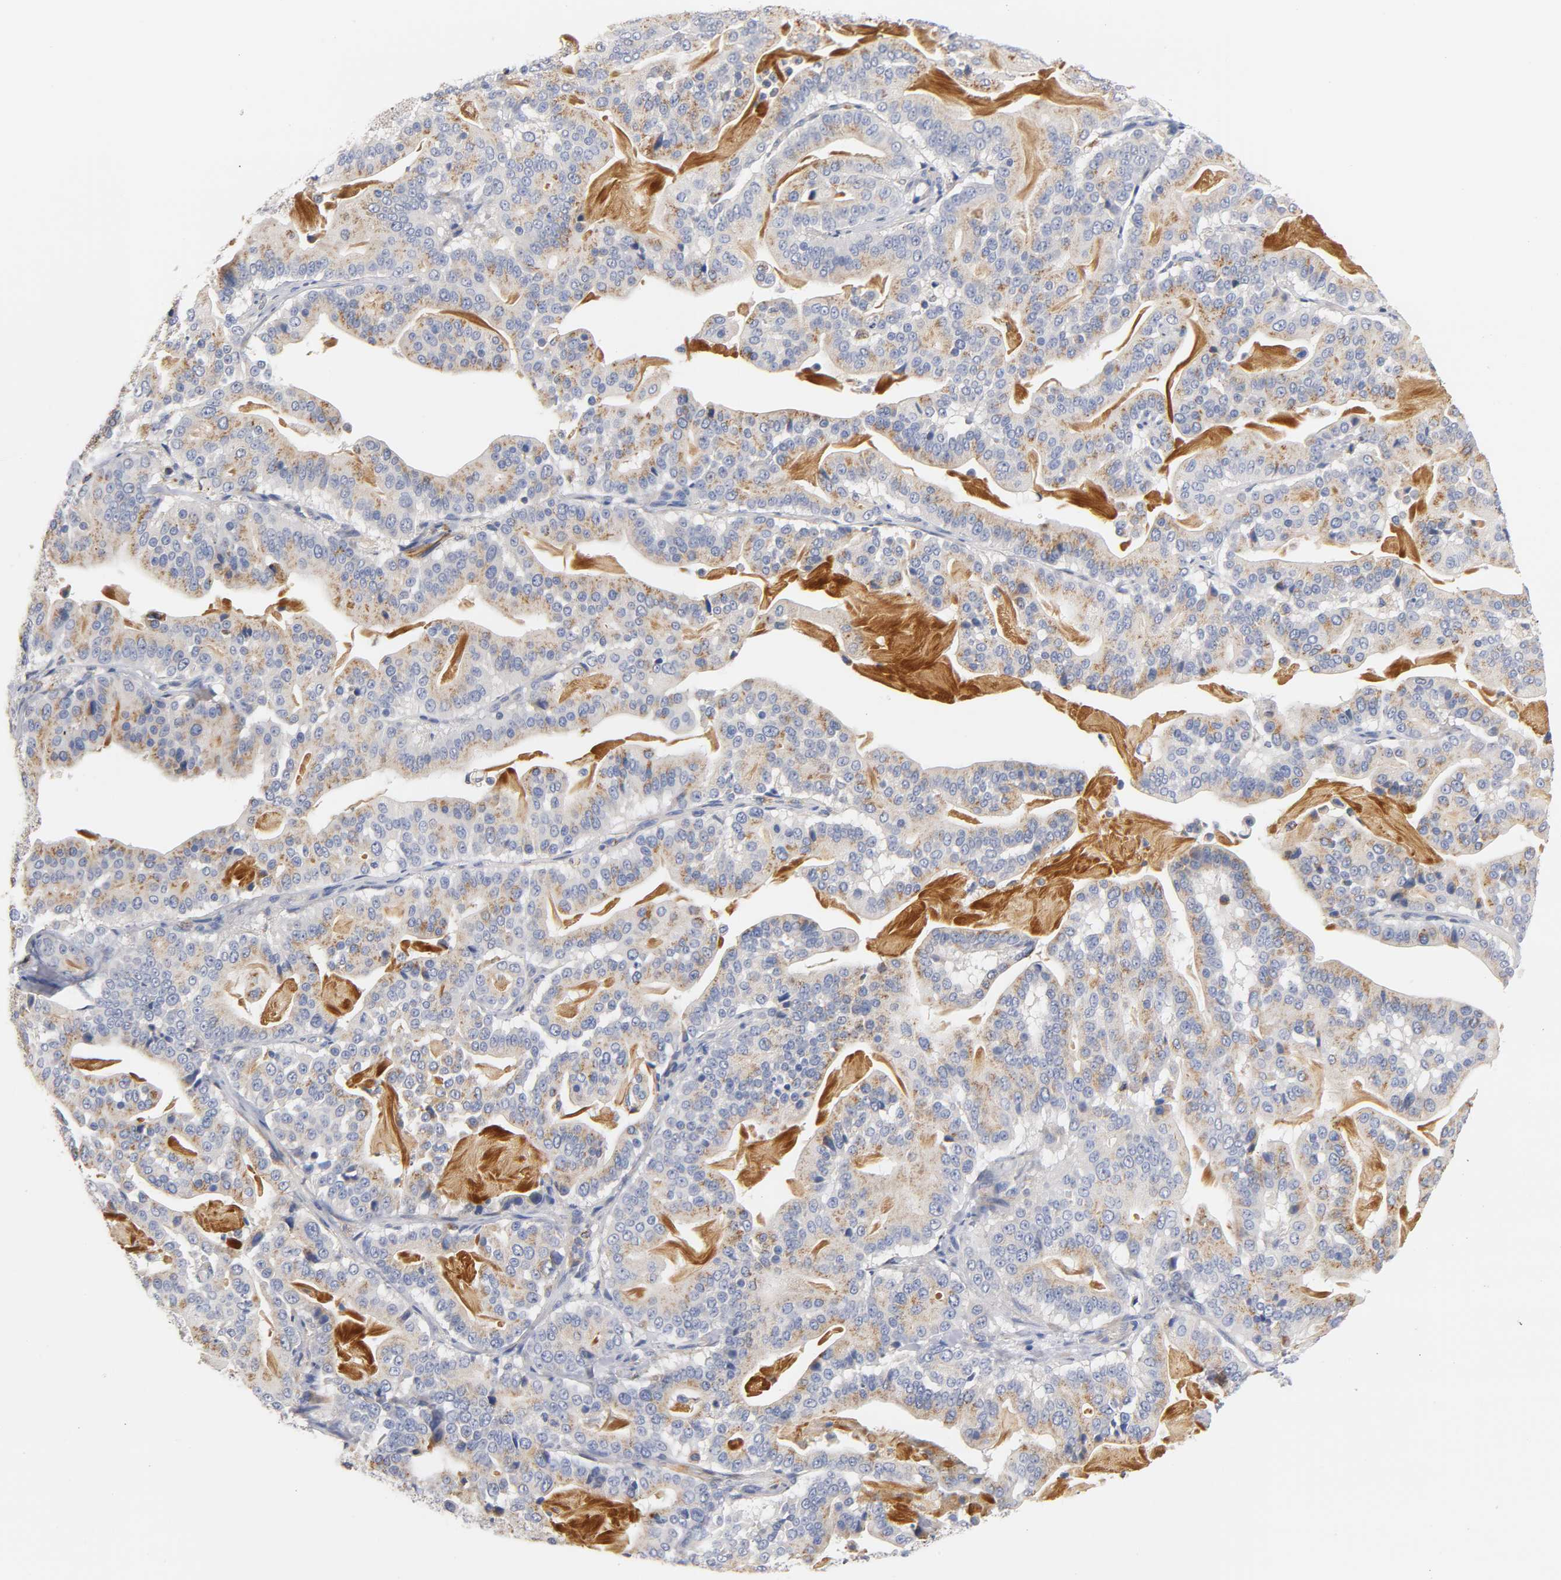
{"staining": {"intensity": "moderate", "quantity": "25%-75%", "location": "cytoplasmic/membranous"}, "tissue": "pancreatic cancer", "cell_type": "Tumor cells", "image_type": "cancer", "snomed": [{"axis": "morphology", "description": "Adenocarcinoma, NOS"}, {"axis": "topography", "description": "Pancreas"}], "caption": "Immunohistochemistry (IHC) micrograph of human adenocarcinoma (pancreatic) stained for a protein (brown), which displays medium levels of moderate cytoplasmic/membranous positivity in approximately 25%-75% of tumor cells.", "gene": "SEMA5A", "patient": {"sex": "male", "age": 63}}